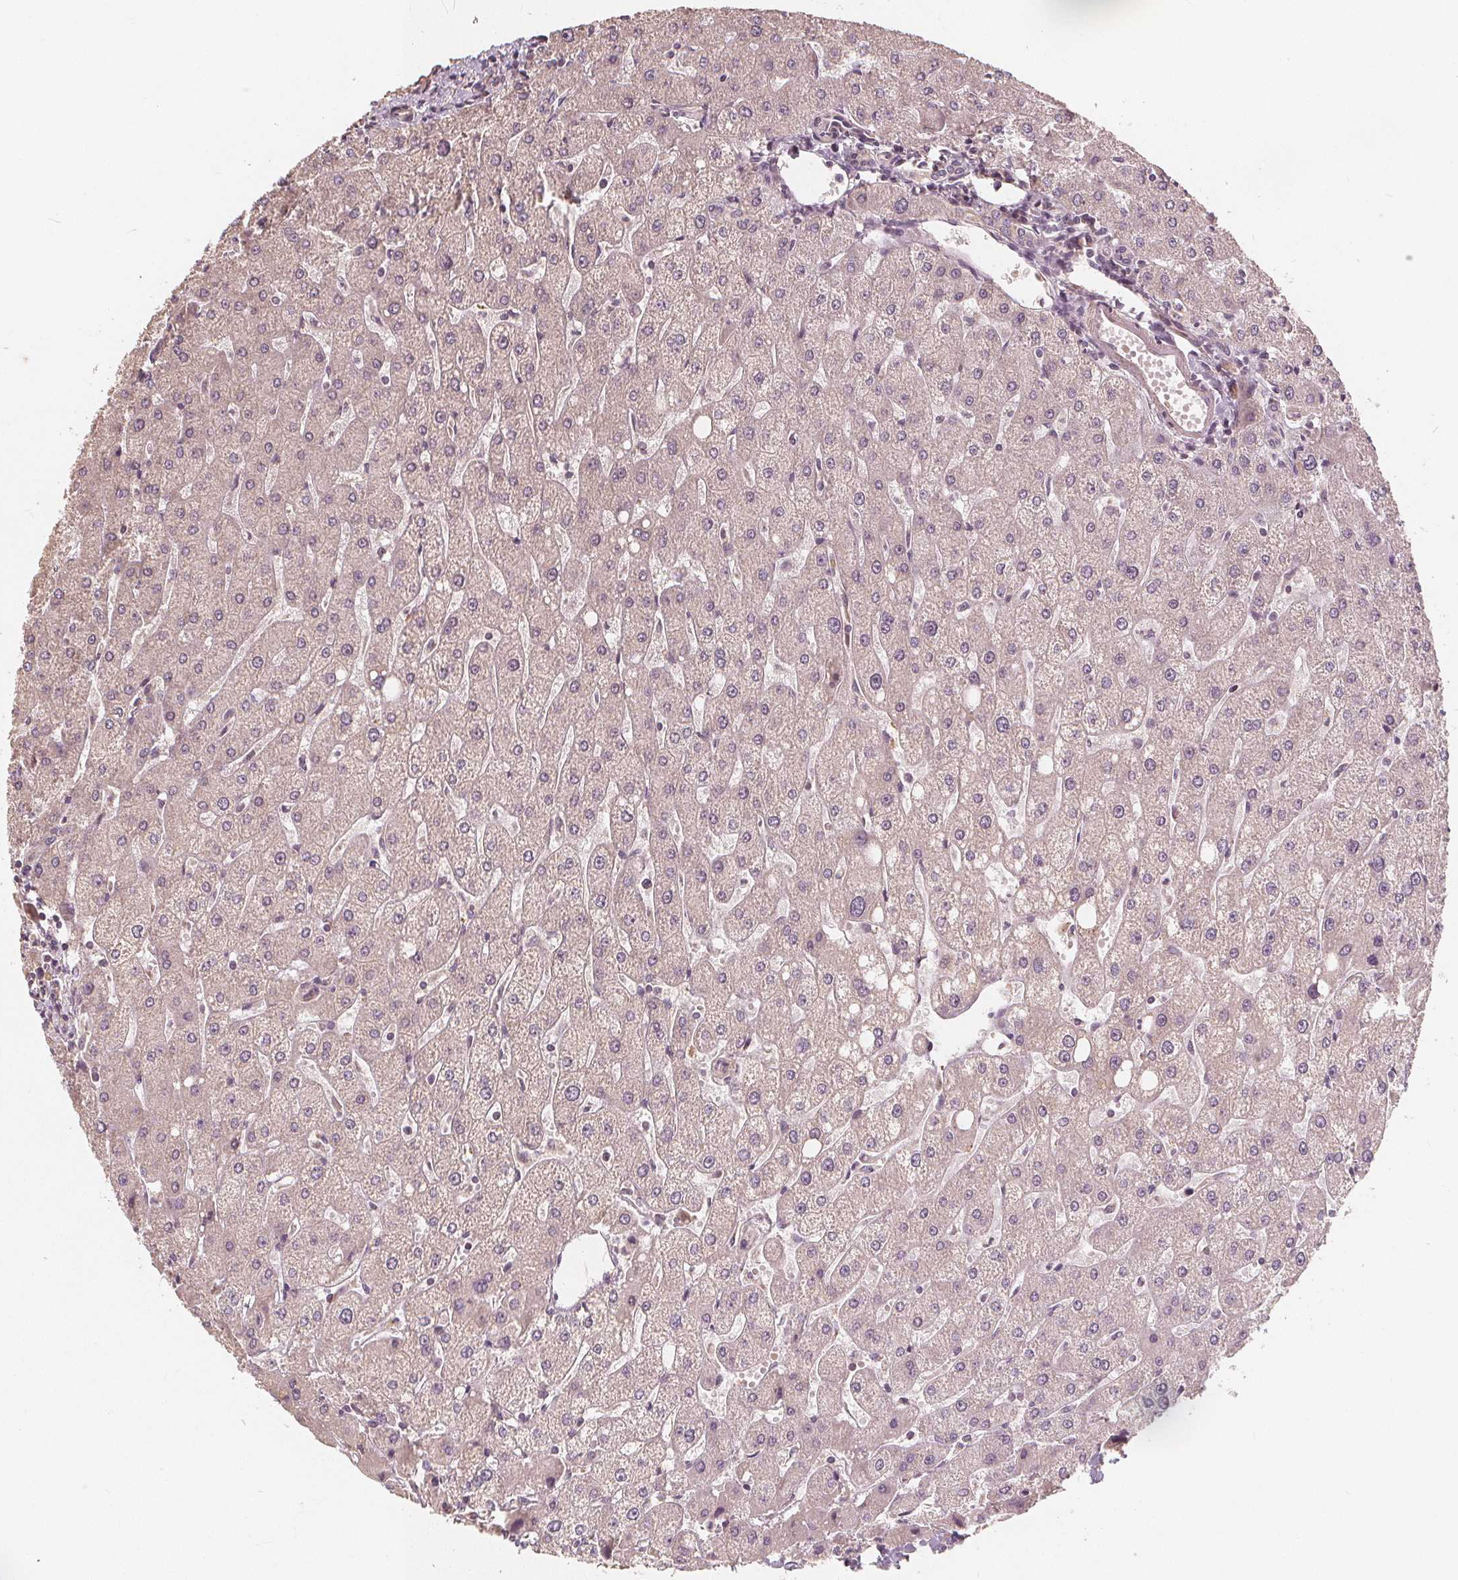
{"staining": {"intensity": "weak", "quantity": ">75%", "location": "cytoplasmic/membranous"}, "tissue": "liver", "cell_type": "Cholangiocytes", "image_type": "normal", "snomed": [{"axis": "morphology", "description": "Normal tissue, NOS"}, {"axis": "topography", "description": "Liver"}], "caption": "Protein staining by IHC shows weak cytoplasmic/membranous positivity in about >75% of cholangiocytes in unremarkable liver.", "gene": "PEX26", "patient": {"sex": "male", "age": 67}}